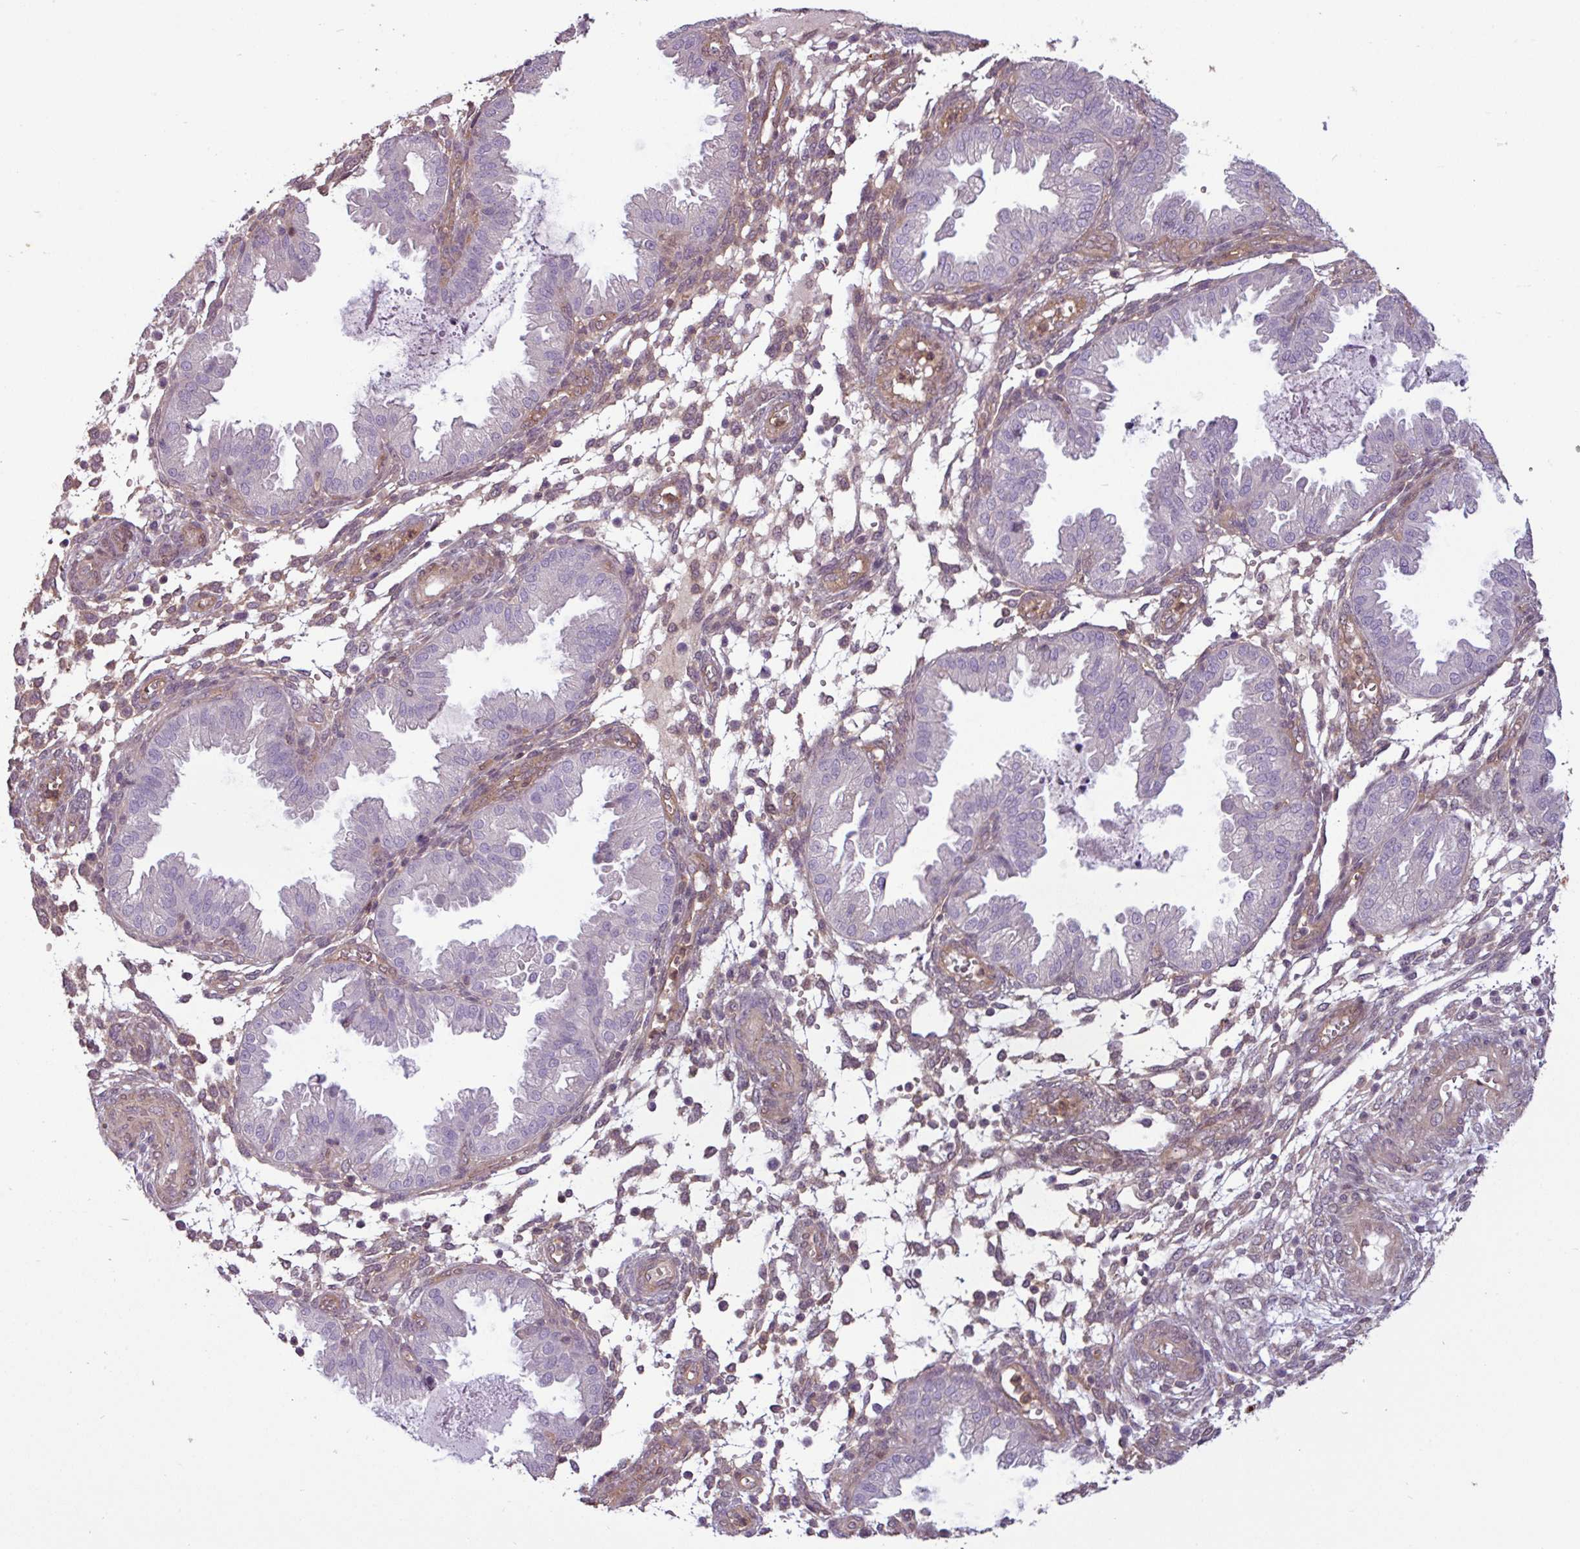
{"staining": {"intensity": "moderate", "quantity": "25%-75%", "location": "cytoplasmic/membranous"}, "tissue": "endometrium", "cell_type": "Cells in endometrial stroma", "image_type": "normal", "snomed": [{"axis": "morphology", "description": "Normal tissue, NOS"}, {"axis": "topography", "description": "Endometrium"}], "caption": "Unremarkable endometrium demonstrates moderate cytoplasmic/membranous expression in about 25%-75% of cells in endometrial stroma The protein of interest is stained brown, and the nuclei are stained in blue (DAB IHC with brightfield microscopy, high magnification)..", "gene": "SH3BGRL", "patient": {"sex": "female", "age": 33}}